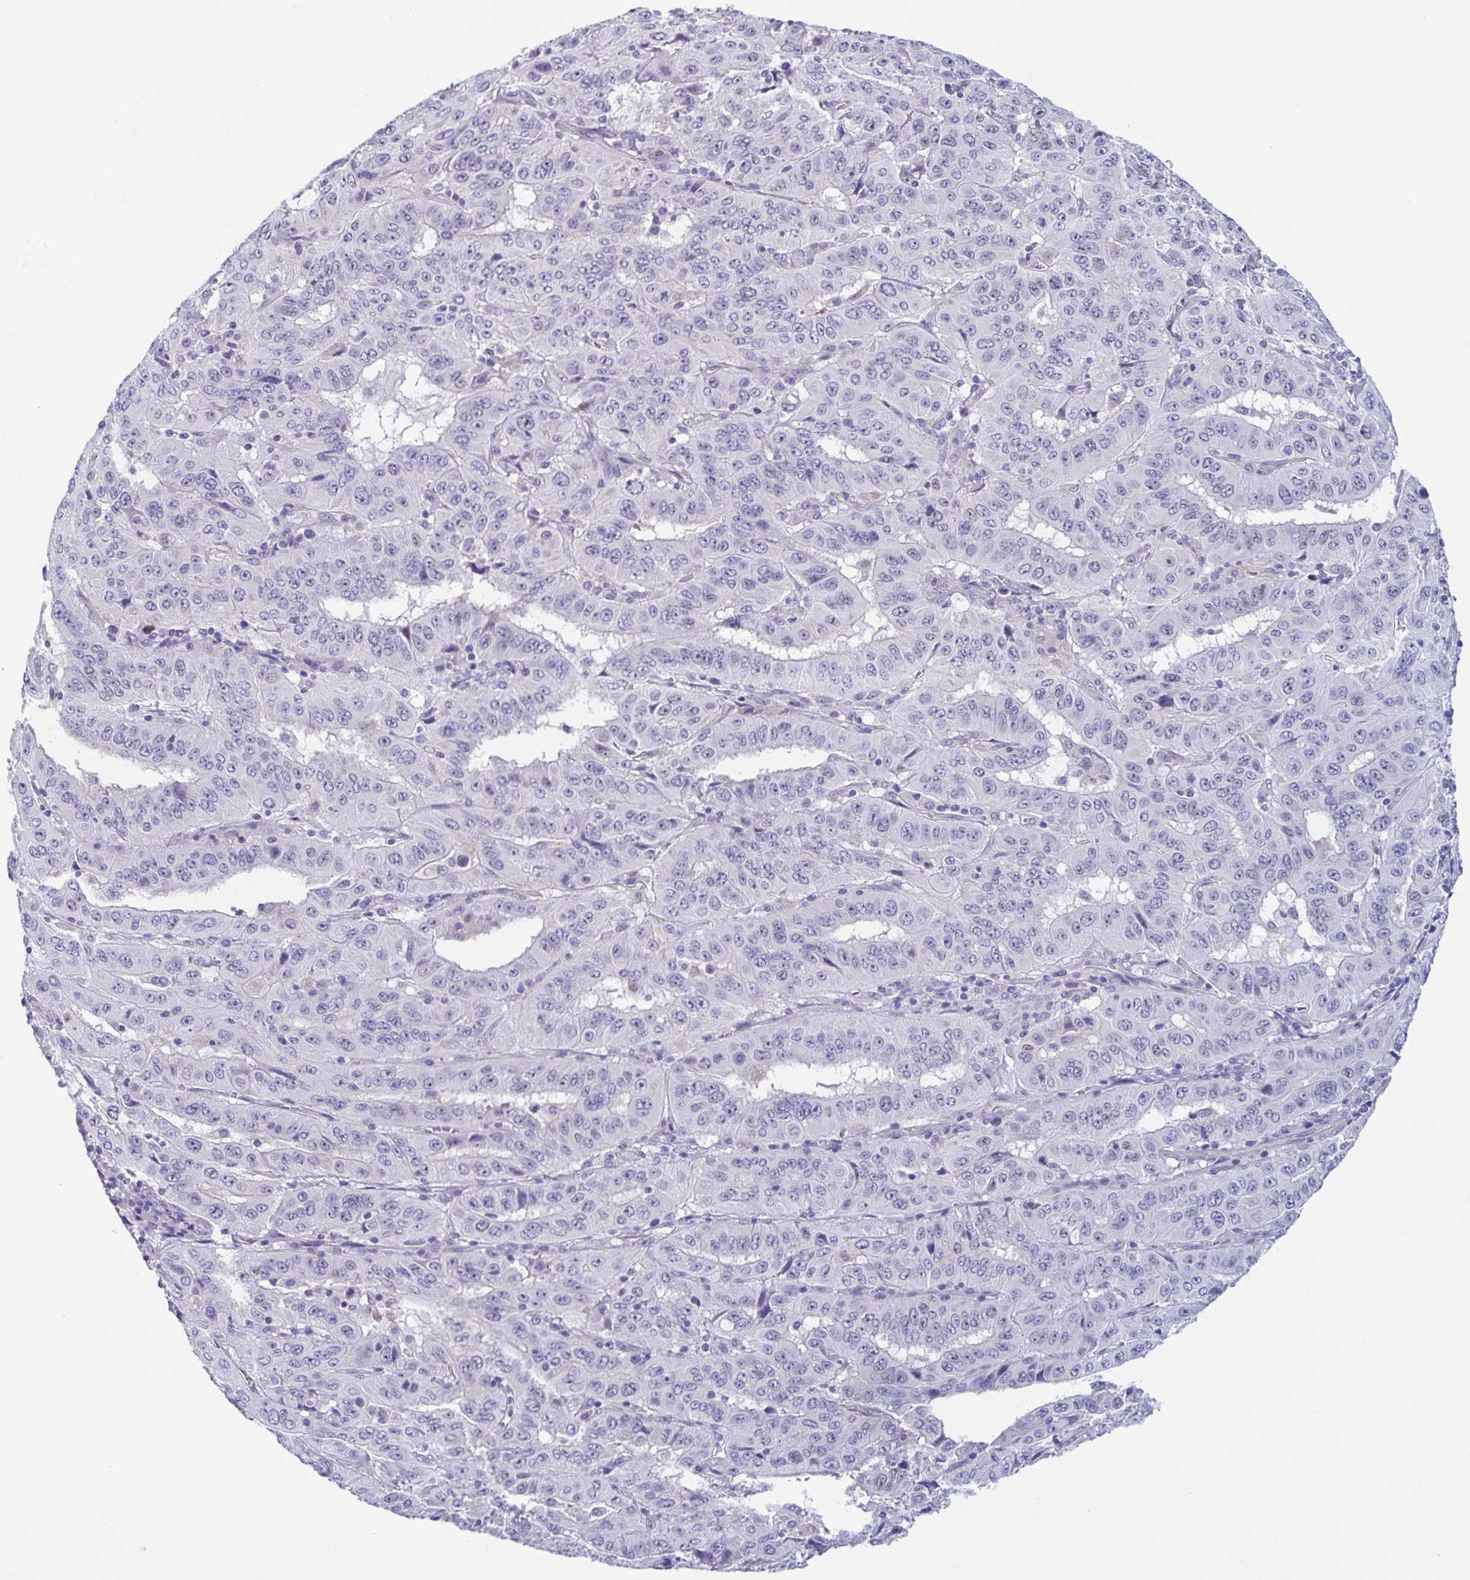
{"staining": {"intensity": "weak", "quantity": "<25%", "location": "nuclear"}, "tissue": "pancreatic cancer", "cell_type": "Tumor cells", "image_type": "cancer", "snomed": [{"axis": "morphology", "description": "Adenocarcinoma, NOS"}, {"axis": "topography", "description": "Pancreas"}], "caption": "Immunohistochemistry image of human pancreatic cancer (adenocarcinoma) stained for a protein (brown), which shows no expression in tumor cells.", "gene": "MORC4", "patient": {"sex": "male", "age": 63}}